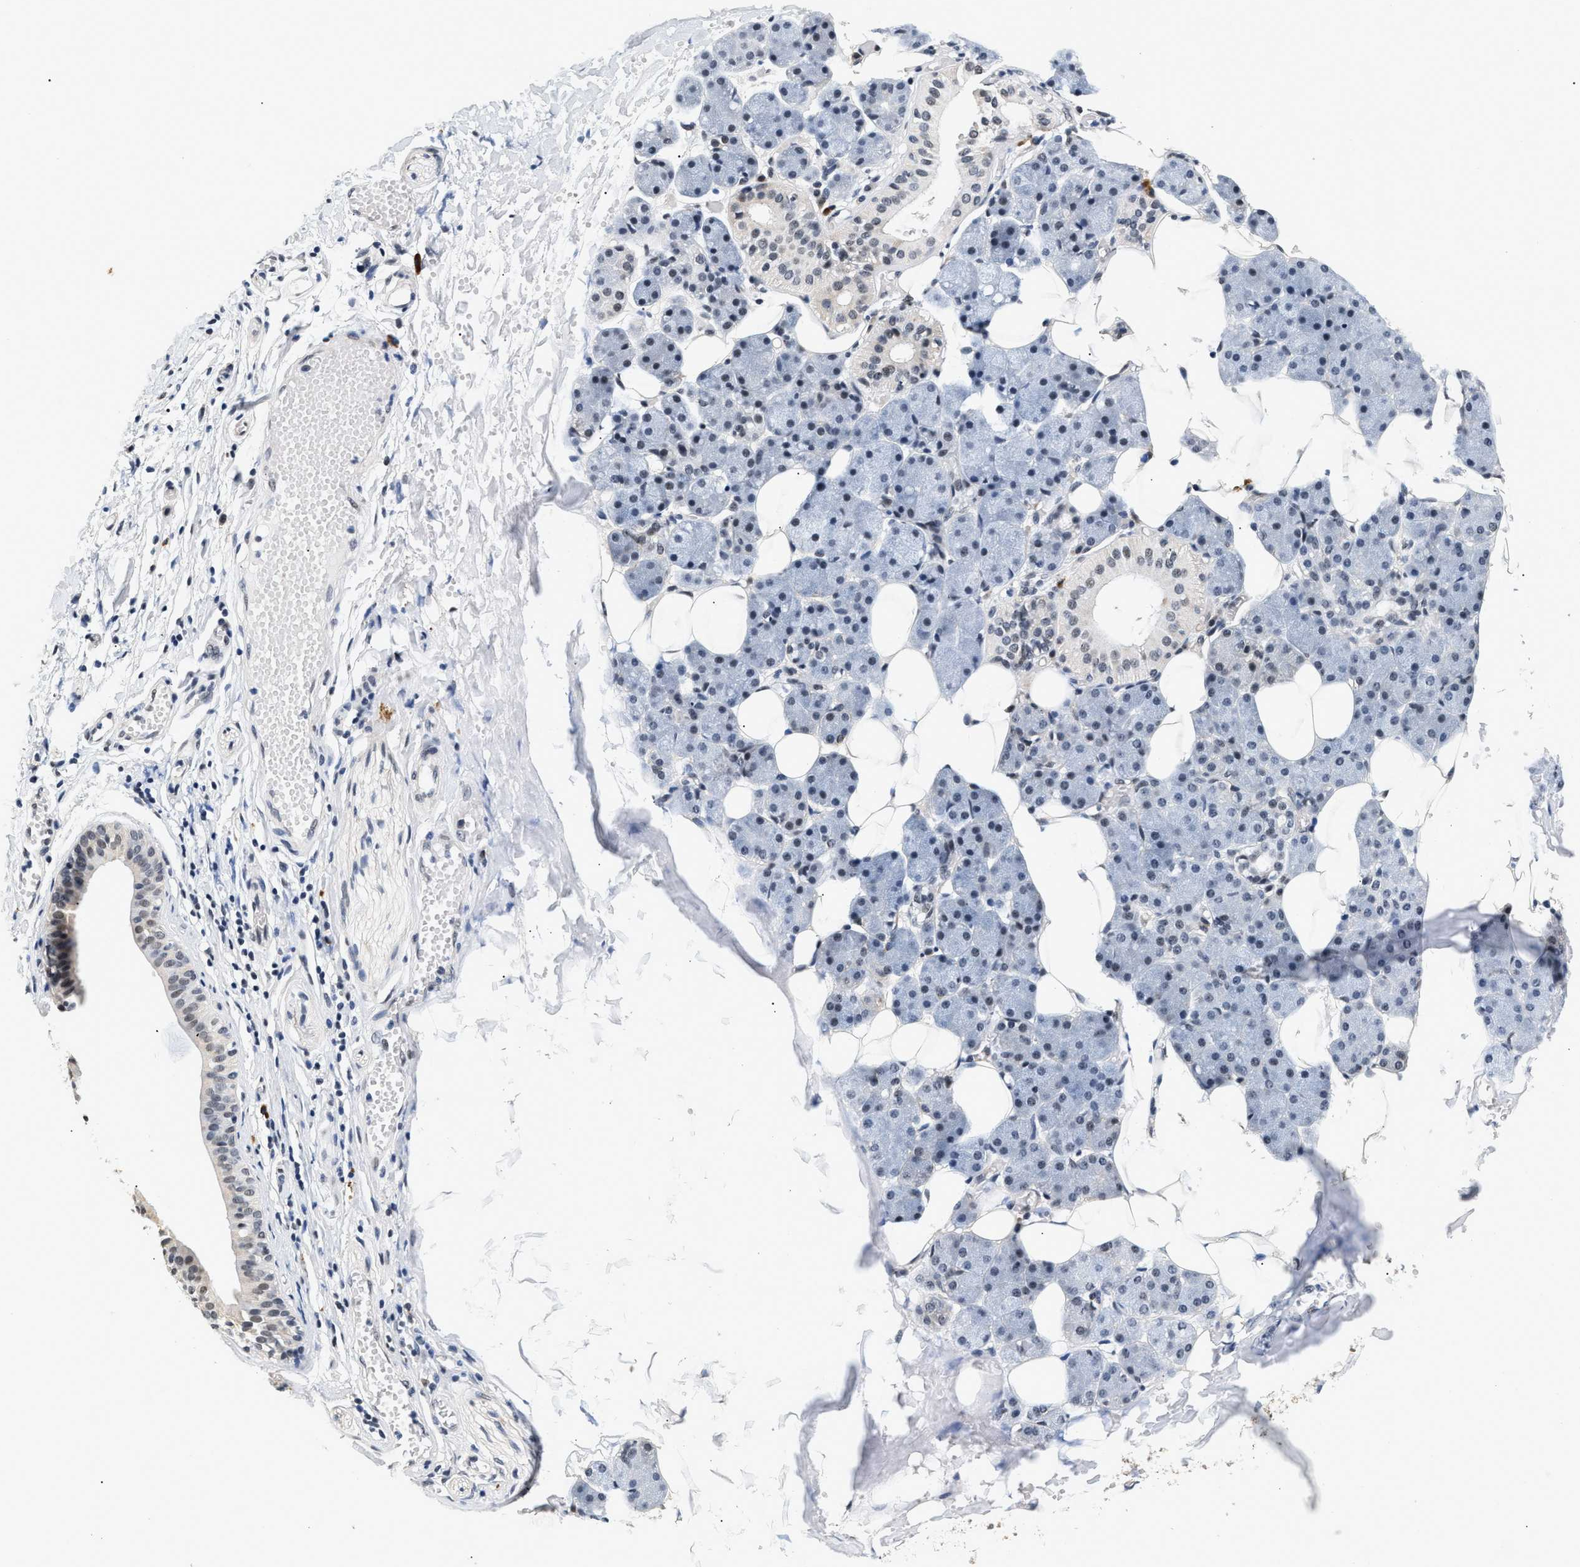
{"staining": {"intensity": "moderate", "quantity": "<25%", "location": "cytoplasmic/membranous"}, "tissue": "salivary gland", "cell_type": "Glandular cells", "image_type": "normal", "snomed": [{"axis": "morphology", "description": "Normal tissue, NOS"}, {"axis": "topography", "description": "Salivary gland"}], "caption": "Moderate cytoplasmic/membranous protein positivity is appreciated in approximately <25% of glandular cells in salivary gland. The staining was performed using DAB to visualize the protein expression in brown, while the nuclei were stained in blue with hematoxylin (Magnification: 20x).", "gene": "THOC1", "patient": {"sex": "female", "age": 33}}